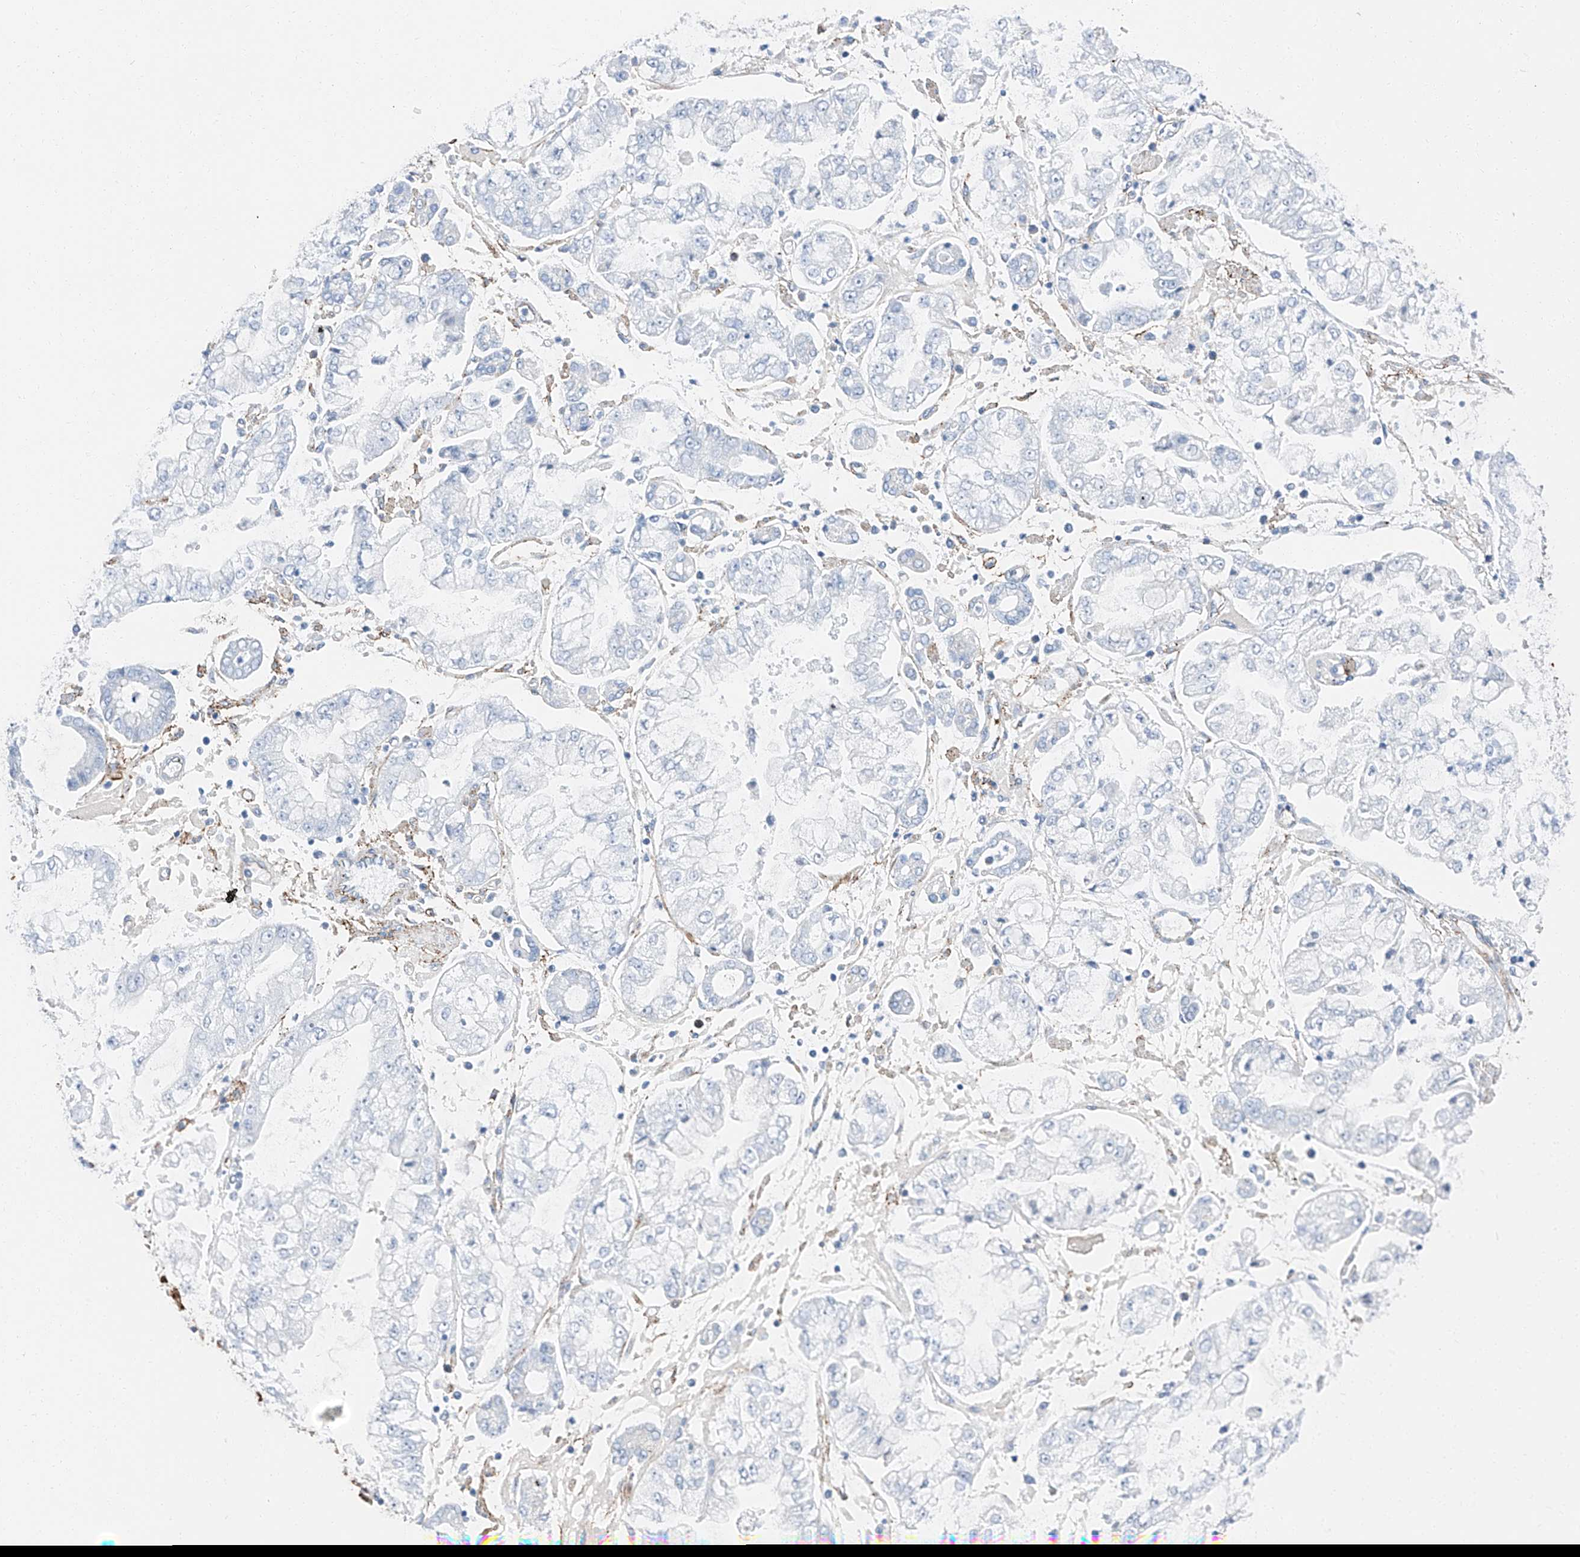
{"staining": {"intensity": "negative", "quantity": "none", "location": "none"}, "tissue": "stomach cancer", "cell_type": "Tumor cells", "image_type": "cancer", "snomed": [{"axis": "morphology", "description": "Adenocarcinoma, NOS"}, {"axis": "topography", "description": "Stomach"}], "caption": "High magnification brightfield microscopy of stomach adenocarcinoma stained with DAB (brown) and counterstained with hematoxylin (blue): tumor cells show no significant expression.", "gene": "ZNF804A", "patient": {"sex": "male", "age": 76}}